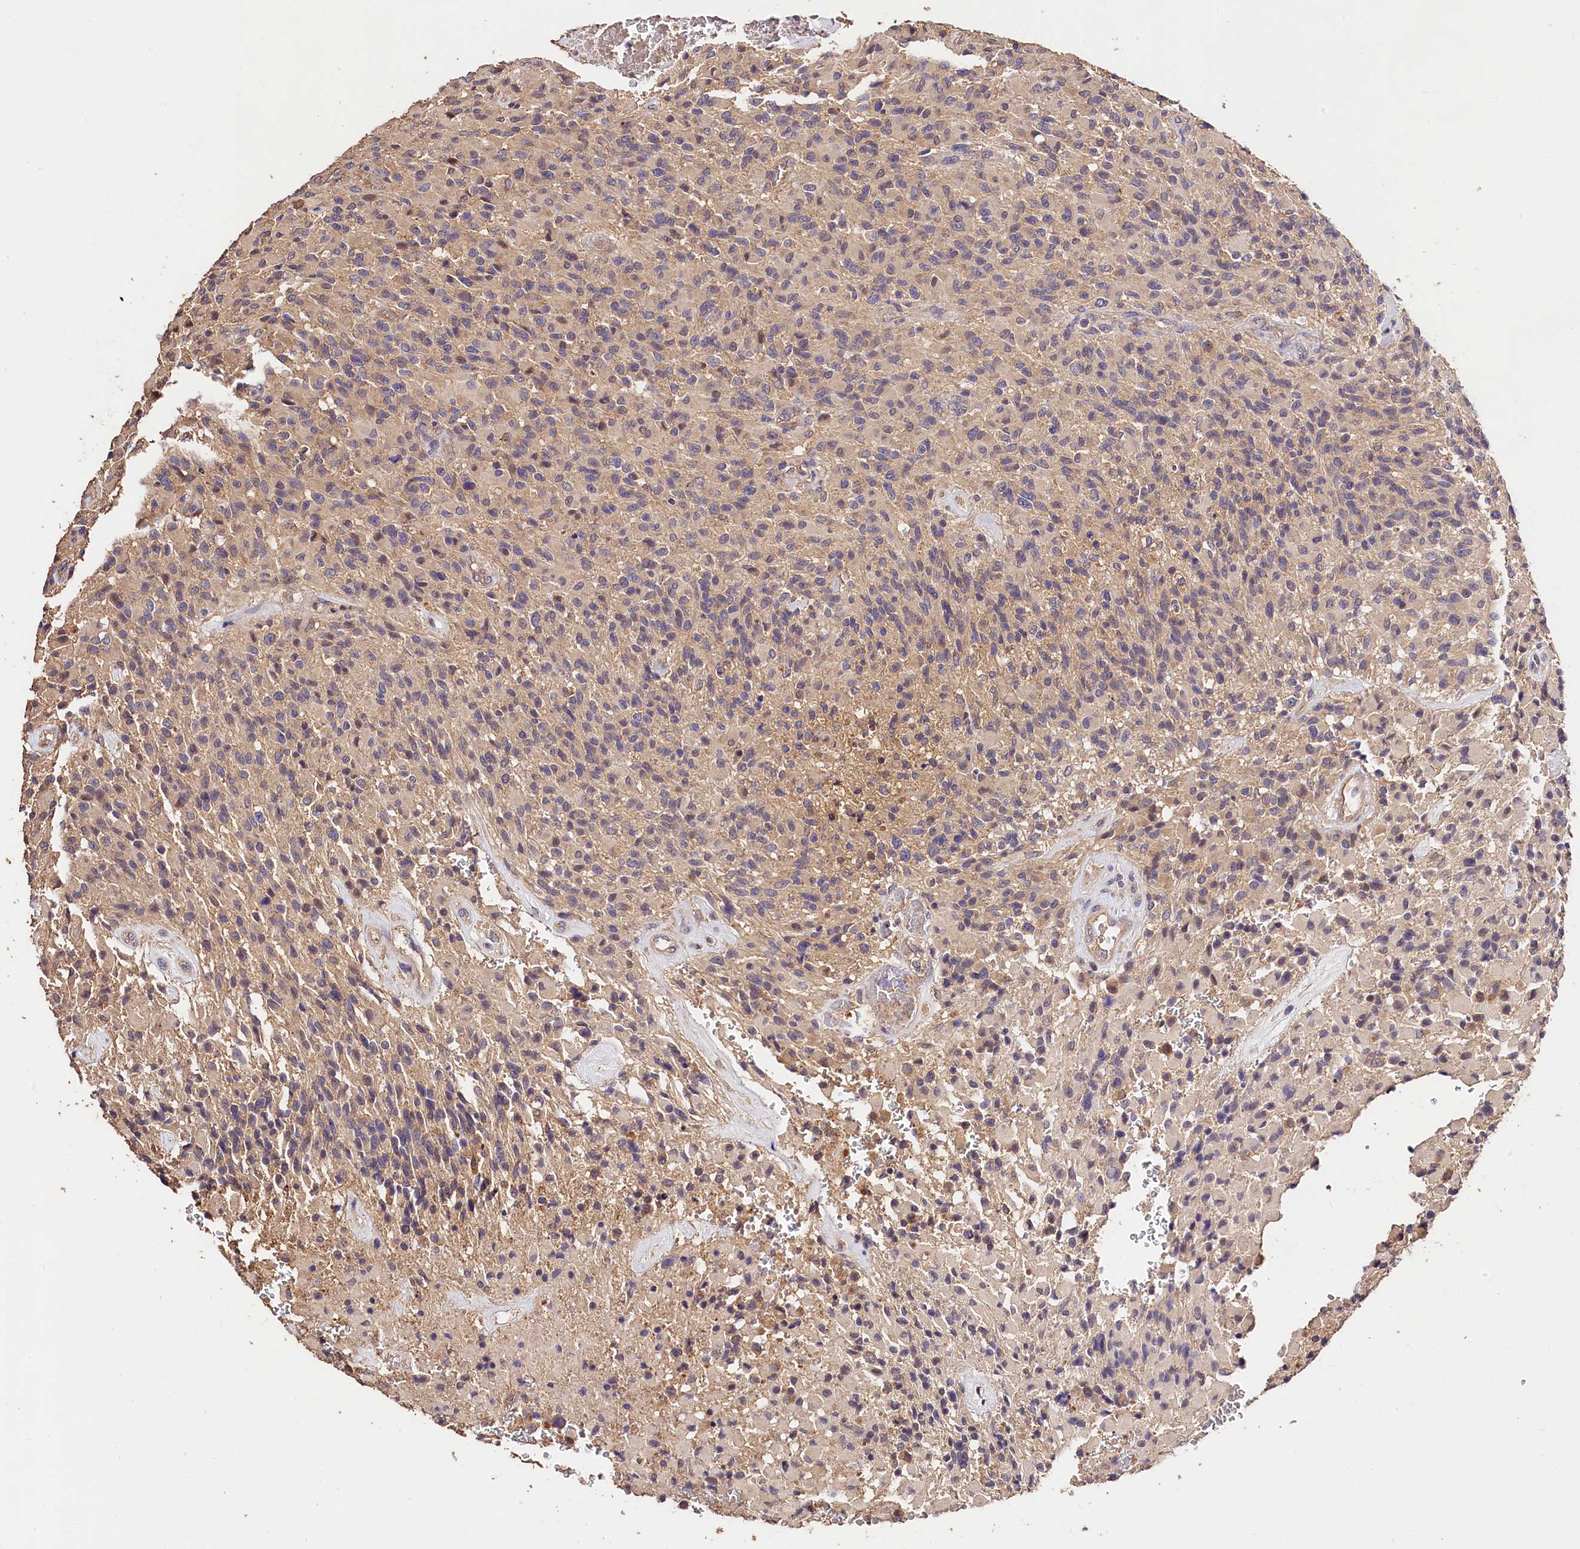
{"staining": {"intensity": "negative", "quantity": "none", "location": "none"}, "tissue": "glioma", "cell_type": "Tumor cells", "image_type": "cancer", "snomed": [{"axis": "morphology", "description": "Glioma, malignant, High grade"}, {"axis": "topography", "description": "Brain"}], "caption": "Immunohistochemical staining of malignant high-grade glioma exhibits no significant staining in tumor cells. Brightfield microscopy of immunohistochemistry stained with DAB (brown) and hematoxylin (blue), captured at high magnification.", "gene": "OAS3", "patient": {"sex": "male", "age": 71}}